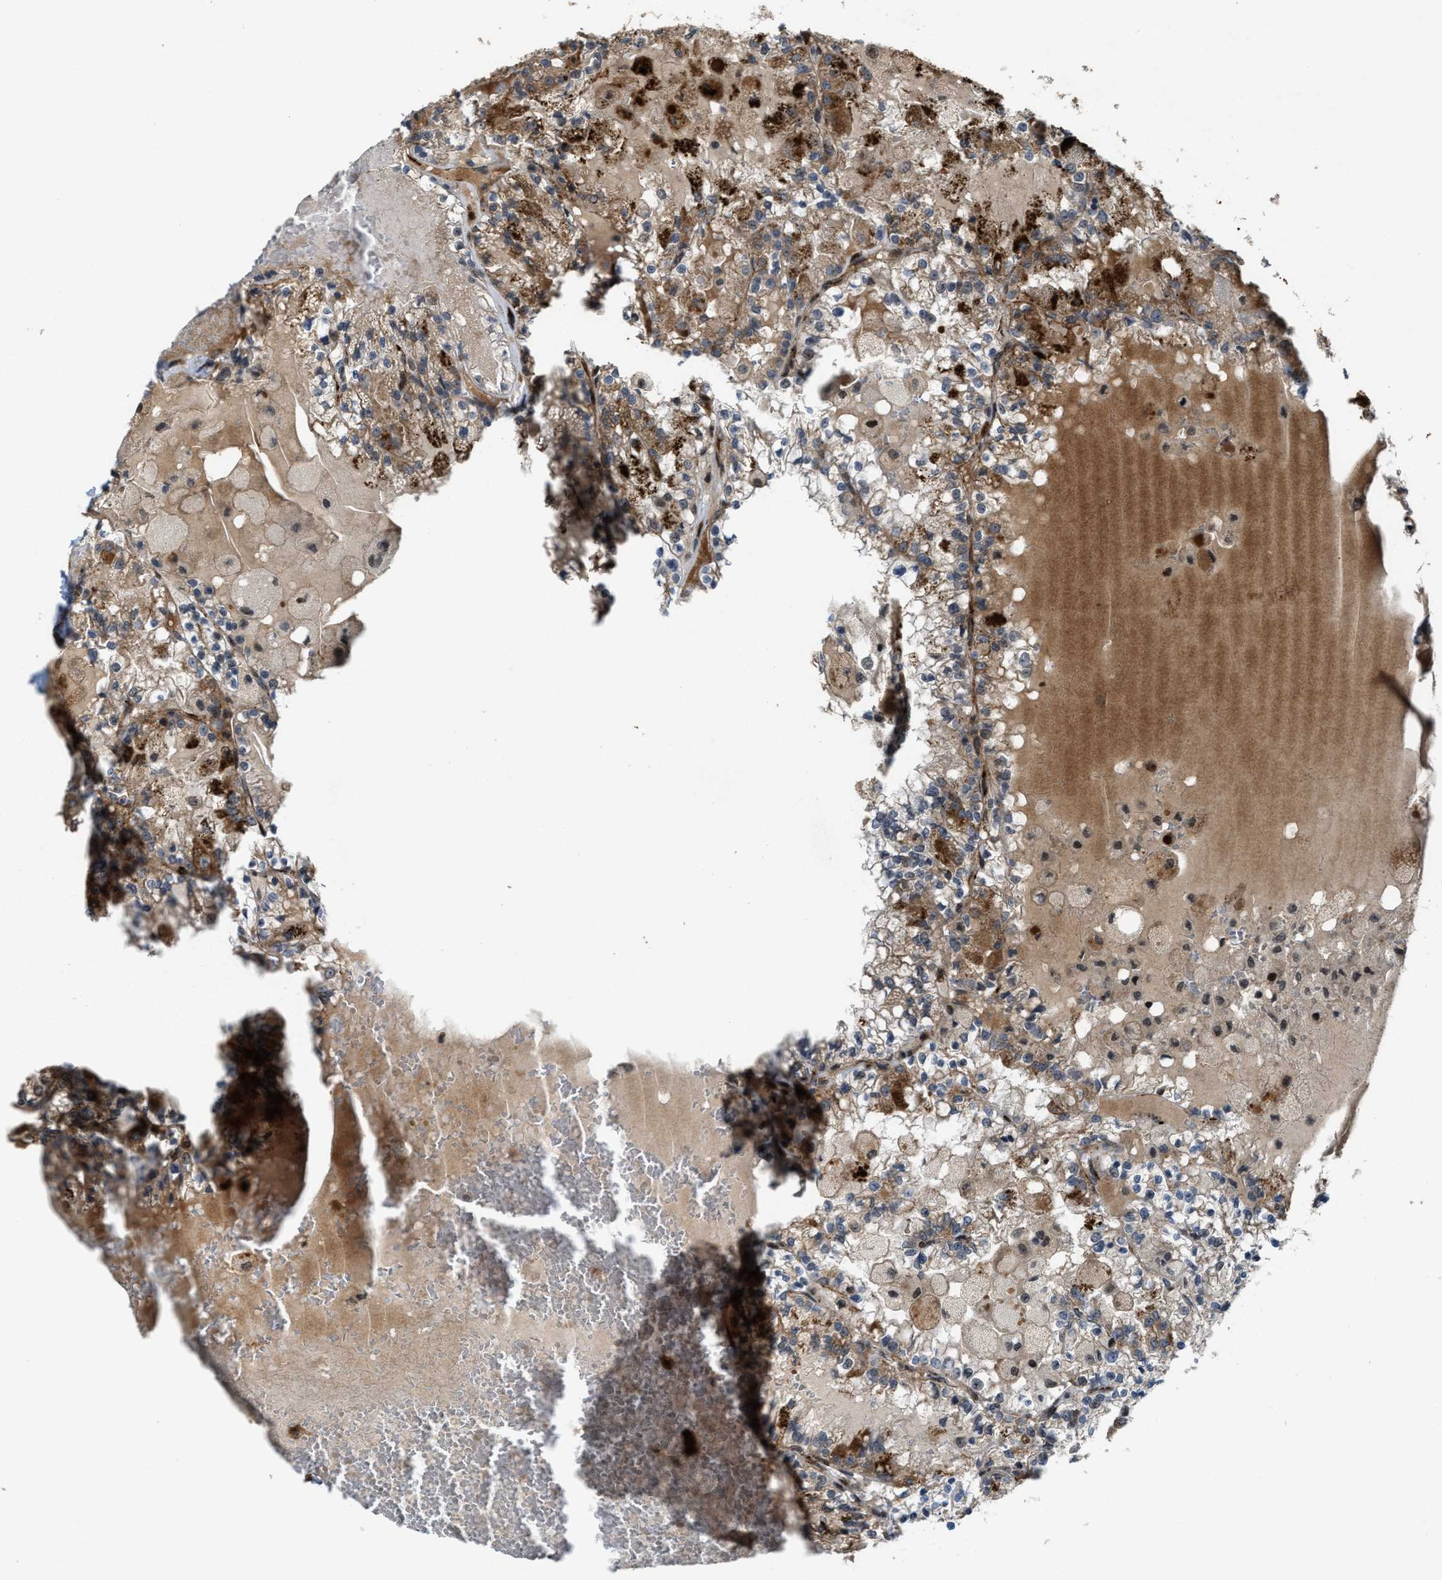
{"staining": {"intensity": "moderate", "quantity": "25%-75%", "location": "cytoplasmic/membranous"}, "tissue": "renal cancer", "cell_type": "Tumor cells", "image_type": "cancer", "snomed": [{"axis": "morphology", "description": "Adenocarcinoma, NOS"}, {"axis": "topography", "description": "Kidney"}], "caption": "Renal adenocarcinoma tissue displays moderate cytoplasmic/membranous expression in about 25%-75% of tumor cells, visualized by immunohistochemistry.", "gene": "DPF2", "patient": {"sex": "female", "age": 56}}